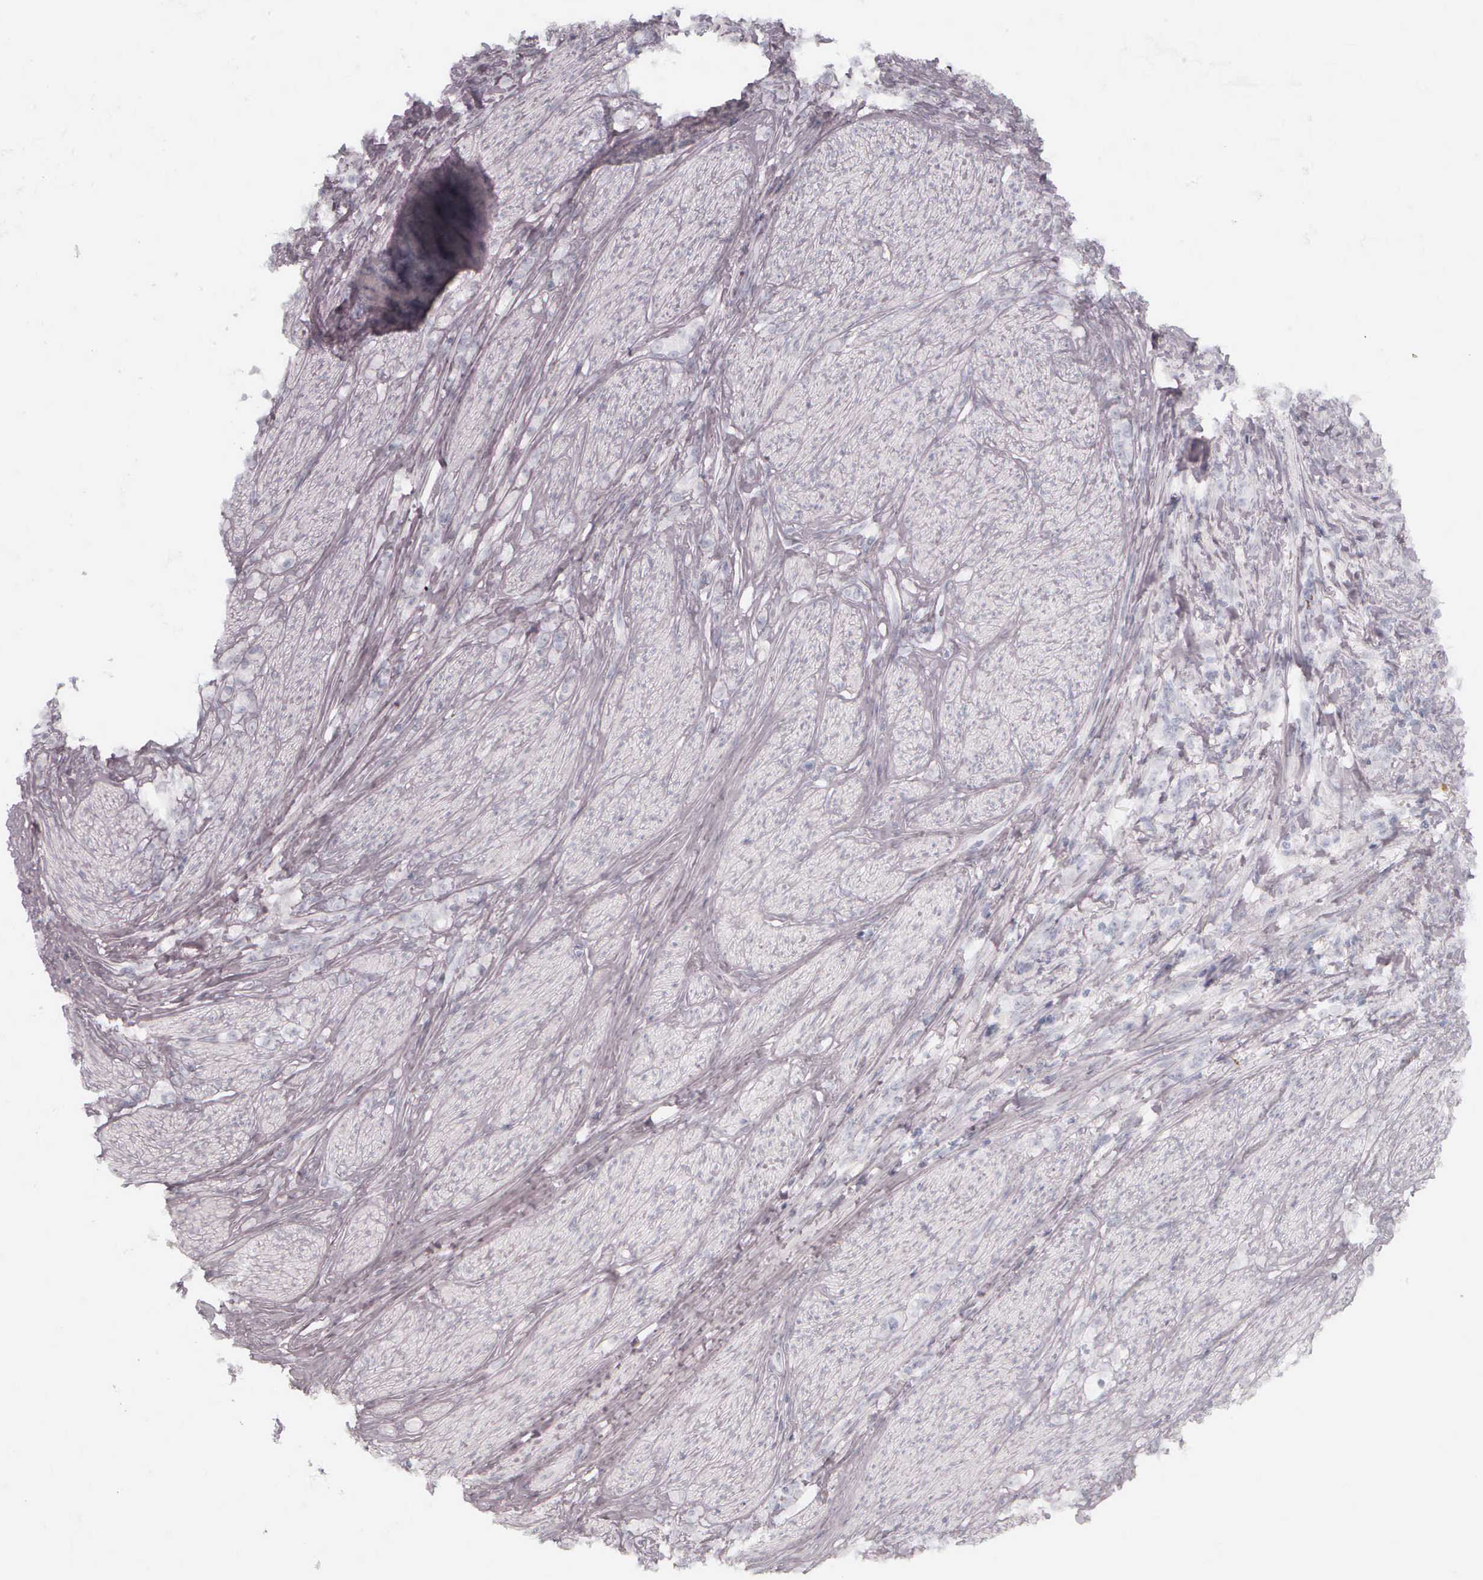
{"staining": {"intensity": "negative", "quantity": "none", "location": "none"}, "tissue": "stomach cancer", "cell_type": "Tumor cells", "image_type": "cancer", "snomed": [{"axis": "morphology", "description": "Adenocarcinoma, NOS"}, {"axis": "topography", "description": "Stomach"}], "caption": "Immunohistochemistry (IHC) micrograph of neoplastic tissue: human stomach cancer stained with DAB demonstrates no significant protein positivity in tumor cells.", "gene": "KRT14", "patient": {"sex": "male", "age": 72}}